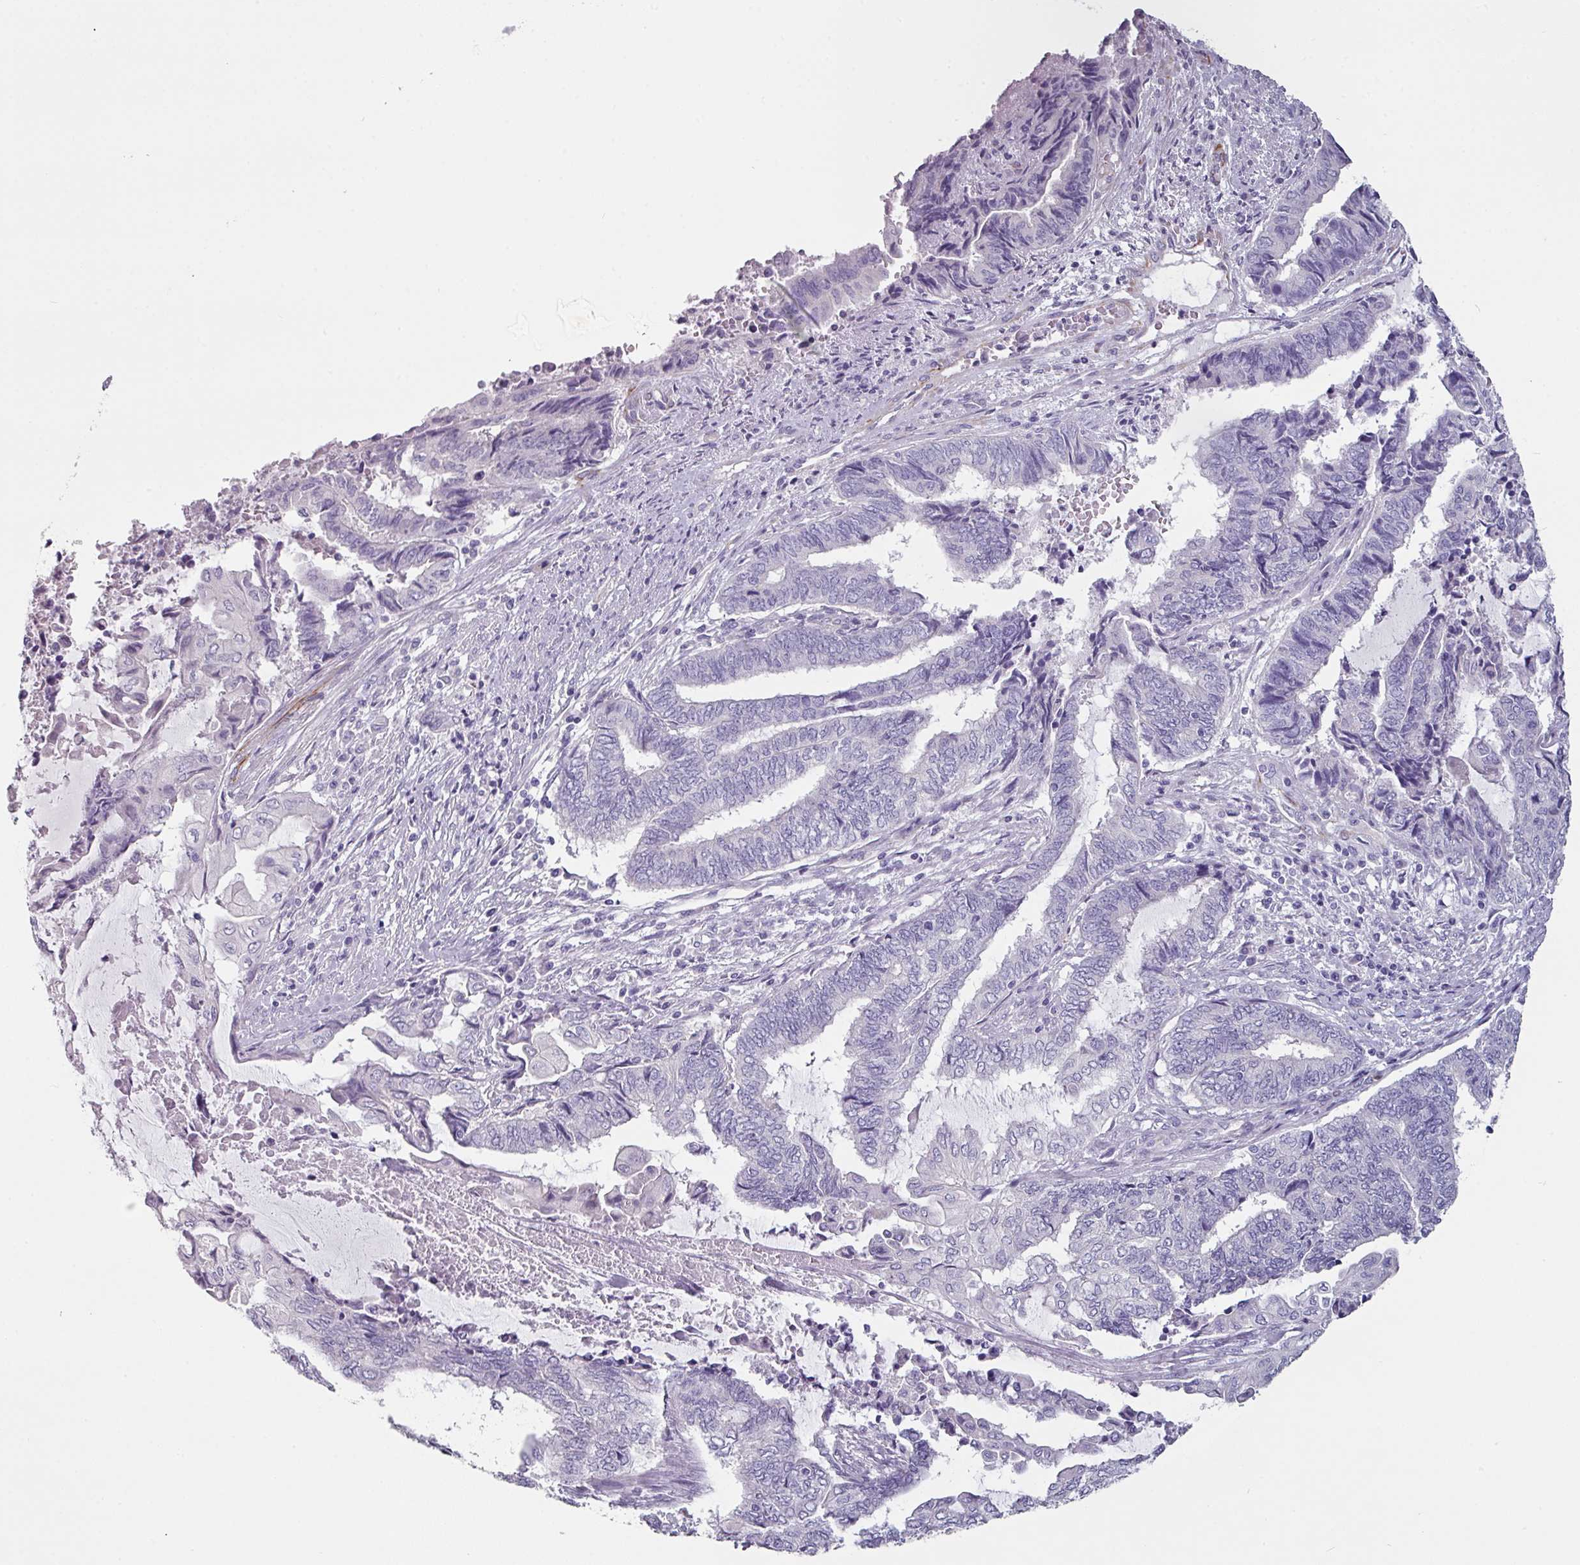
{"staining": {"intensity": "negative", "quantity": "none", "location": "none"}, "tissue": "endometrial cancer", "cell_type": "Tumor cells", "image_type": "cancer", "snomed": [{"axis": "morphology", "description": "Adenocarcinoma, NOS"}, {"axis": "topography", "description": "Uterus"}, {"axis": "topography", "description": "Endometrium"}], "caption": "Tumor cells show no significant protein staining in endometrial cancer.", "gene": "SLC17A7", "patient": {"sex": "female", "age": 70}}